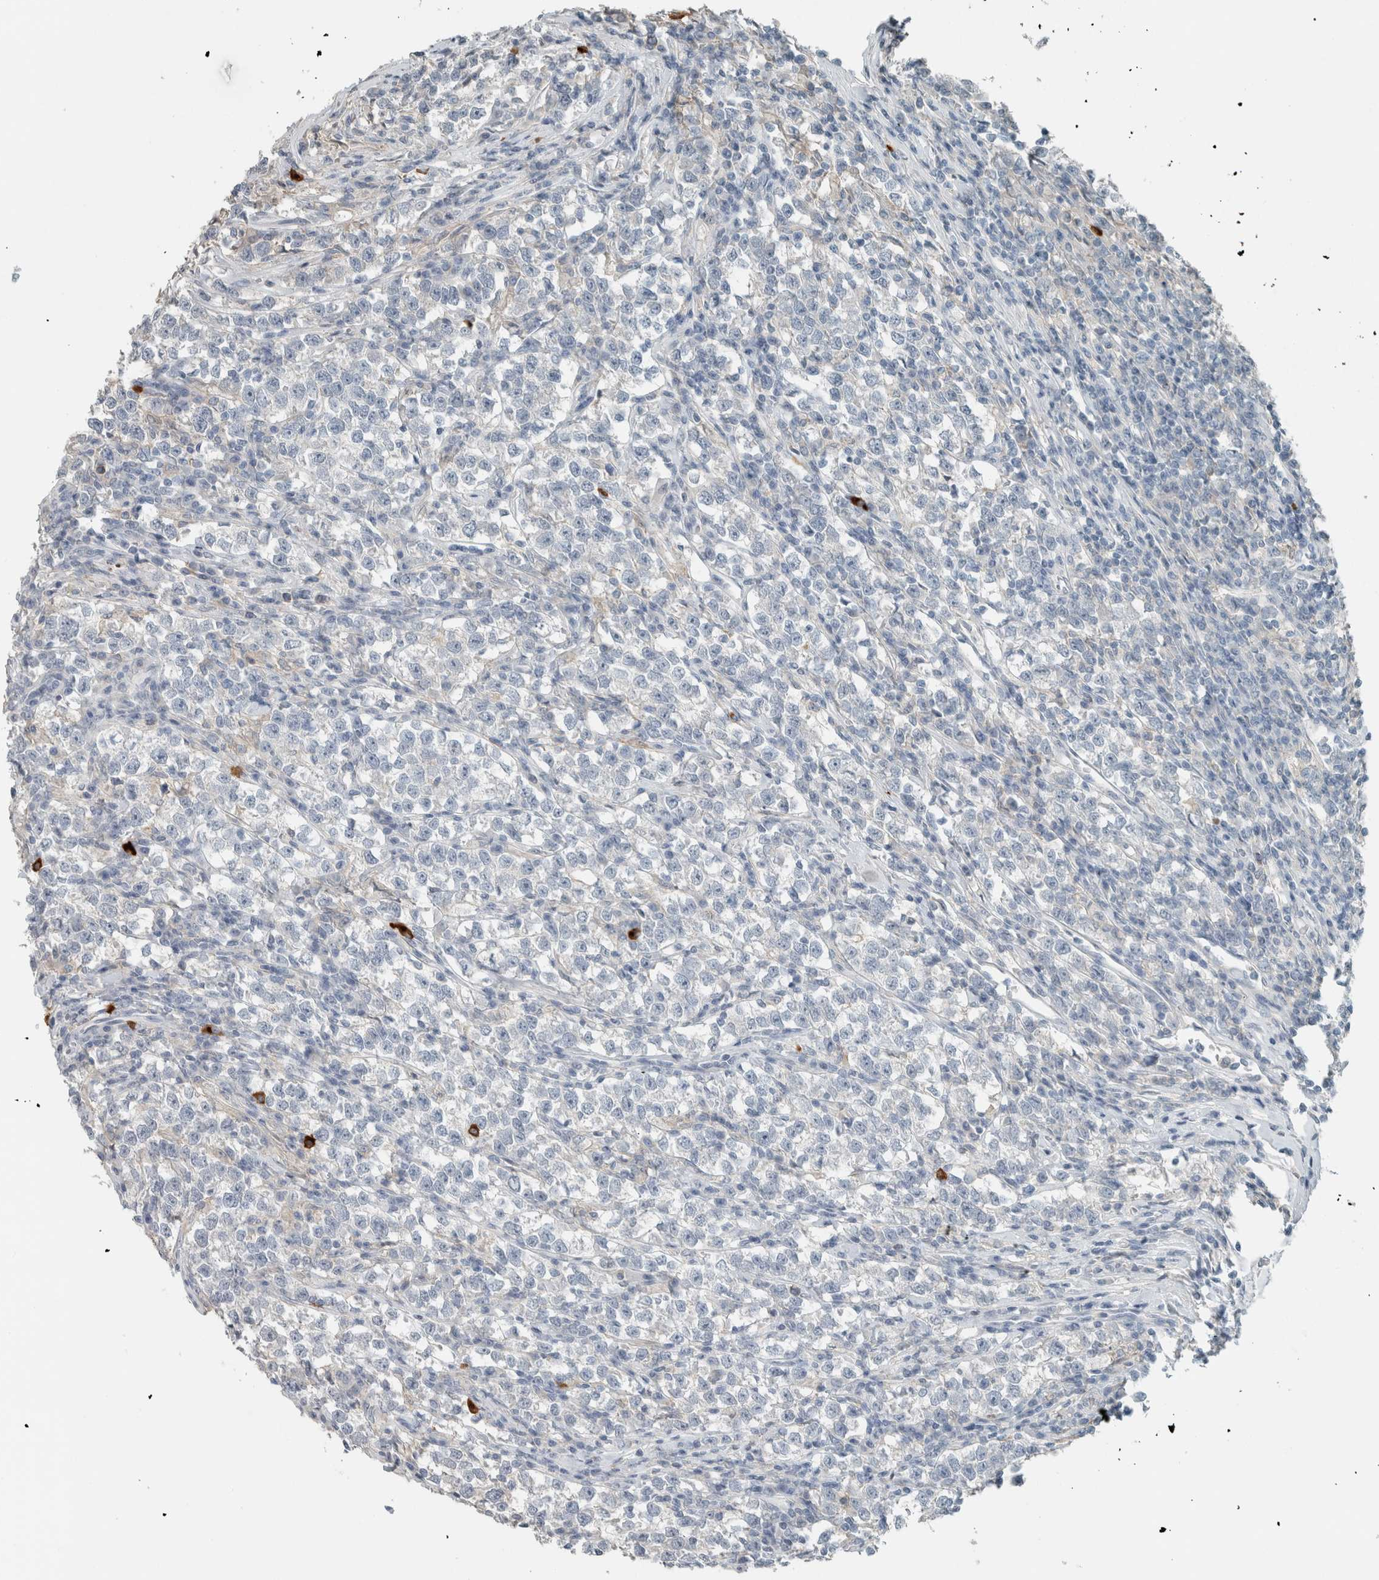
{"staining": {"intensity": "negative", "quantity": "none", "location": "none"}, "tissue": "testis cancer", "cell_type": "Tumor cells", "image_type": "cancer", "snomed": [{"axis": "morphology", "description": "Normal tissue, NOS"}, {"axis": "morphology", "description": "Seminoma, NOS"}, {"axis": "topography", "description": "Testis"}], "caption": "Tumor cells are negative for brown protein staining in testis cancer (seminoma).", "gene": "SCIN", "patient": {"sex": "male", "age": 43}}